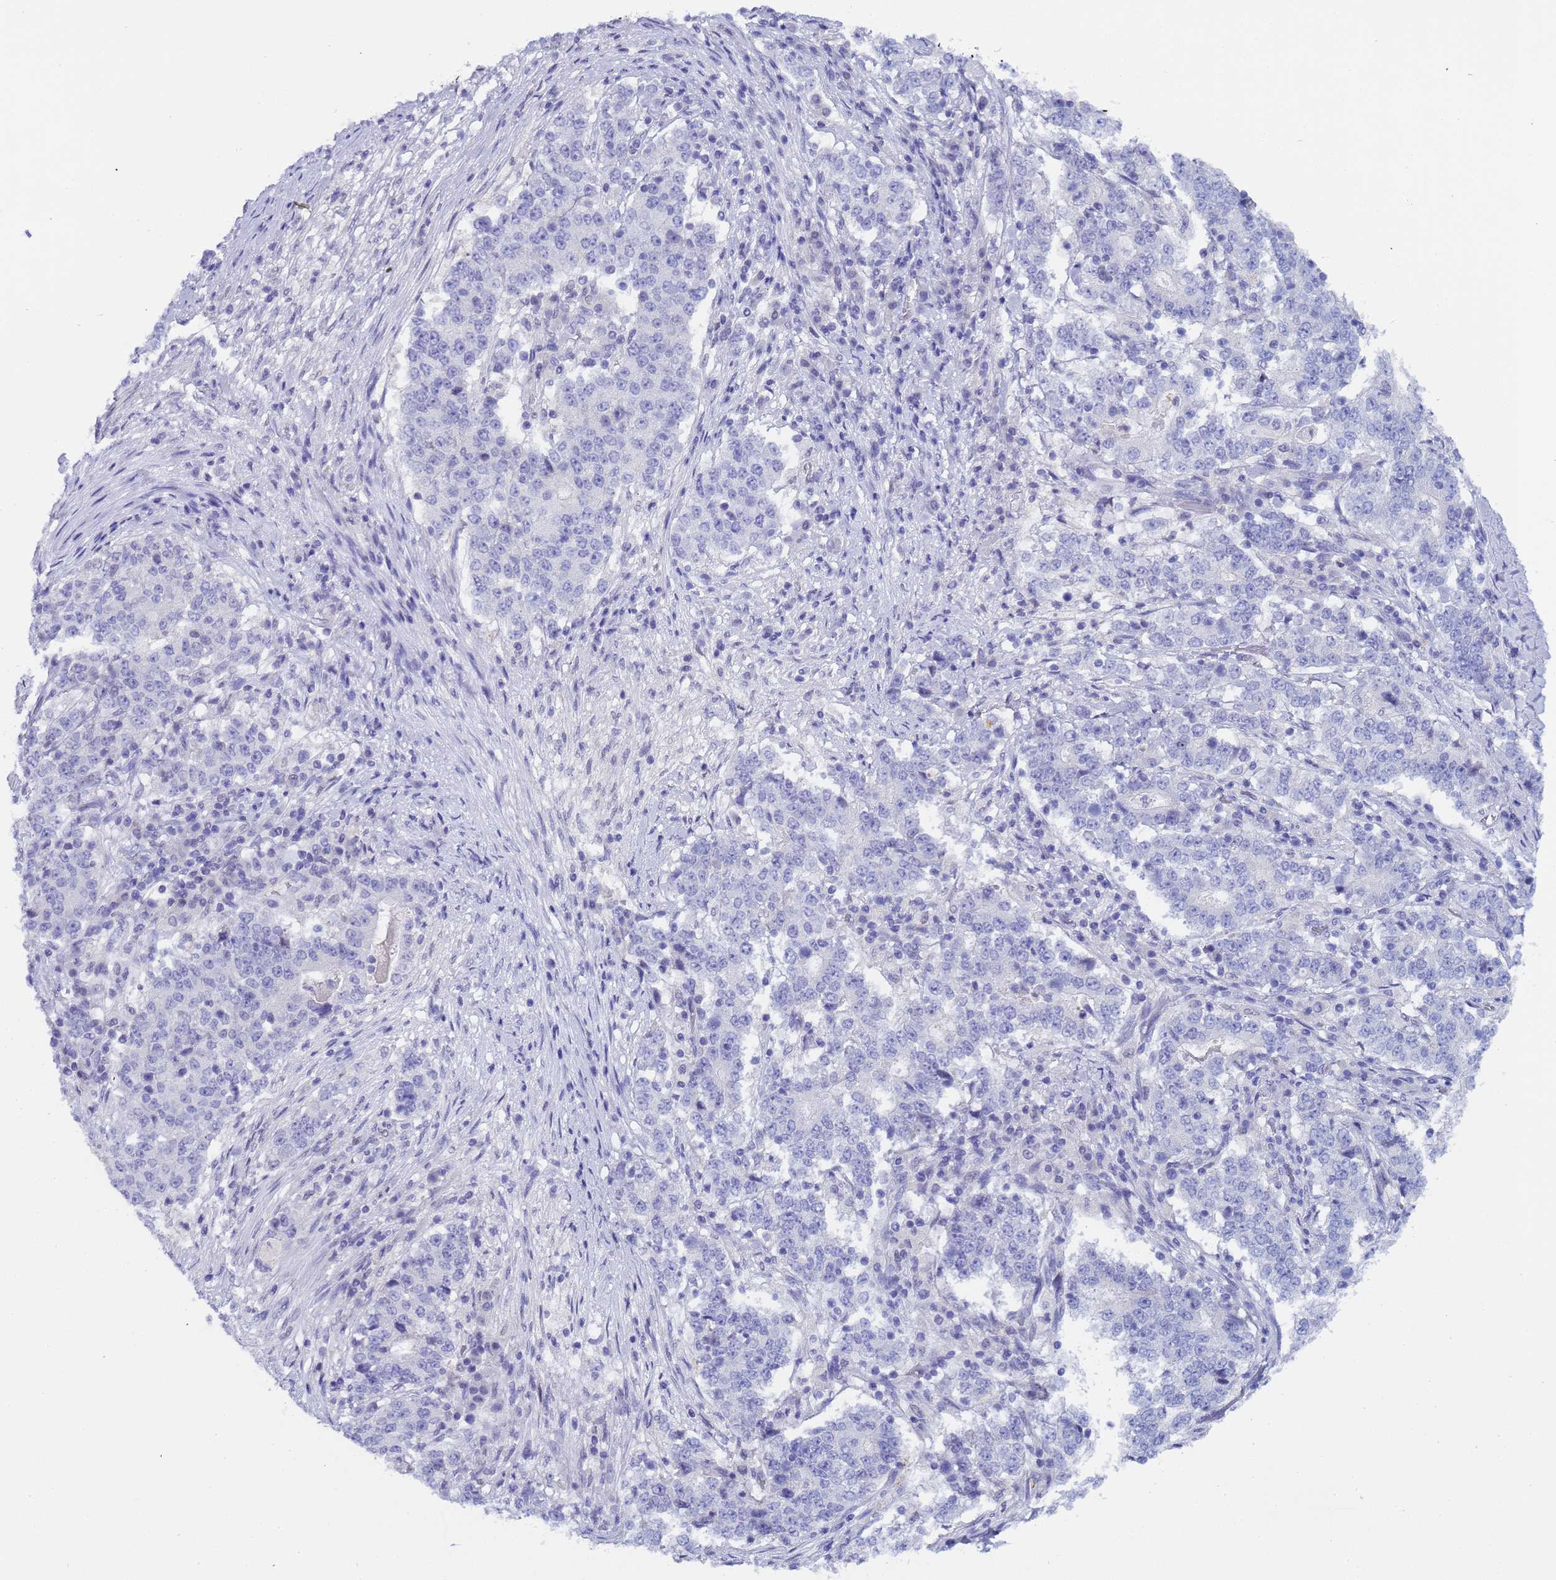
{"staining": {"intensity": "negative", "quantity": "none", "location": "none"}, "tissue": "stomach cancer", "cell_type": "Tumor cells", "image_type": "cancer", "snomed": [{"axis": "morphology", "description": "Adenocarcinoma, NOS"}, {"axis": "topography", "description": "Stomach"}], "caption": "A photomicrograph of stomach cancer (adenocarcinoma) stained for a protein reveals no brown staining in tumor cells. (DAB (3,3'-diaminobenzidine) immunohistochemistry with hematoxylin counter stain).", "gene": "CTRC", "patient": {"sex": "male", "age": 59}}